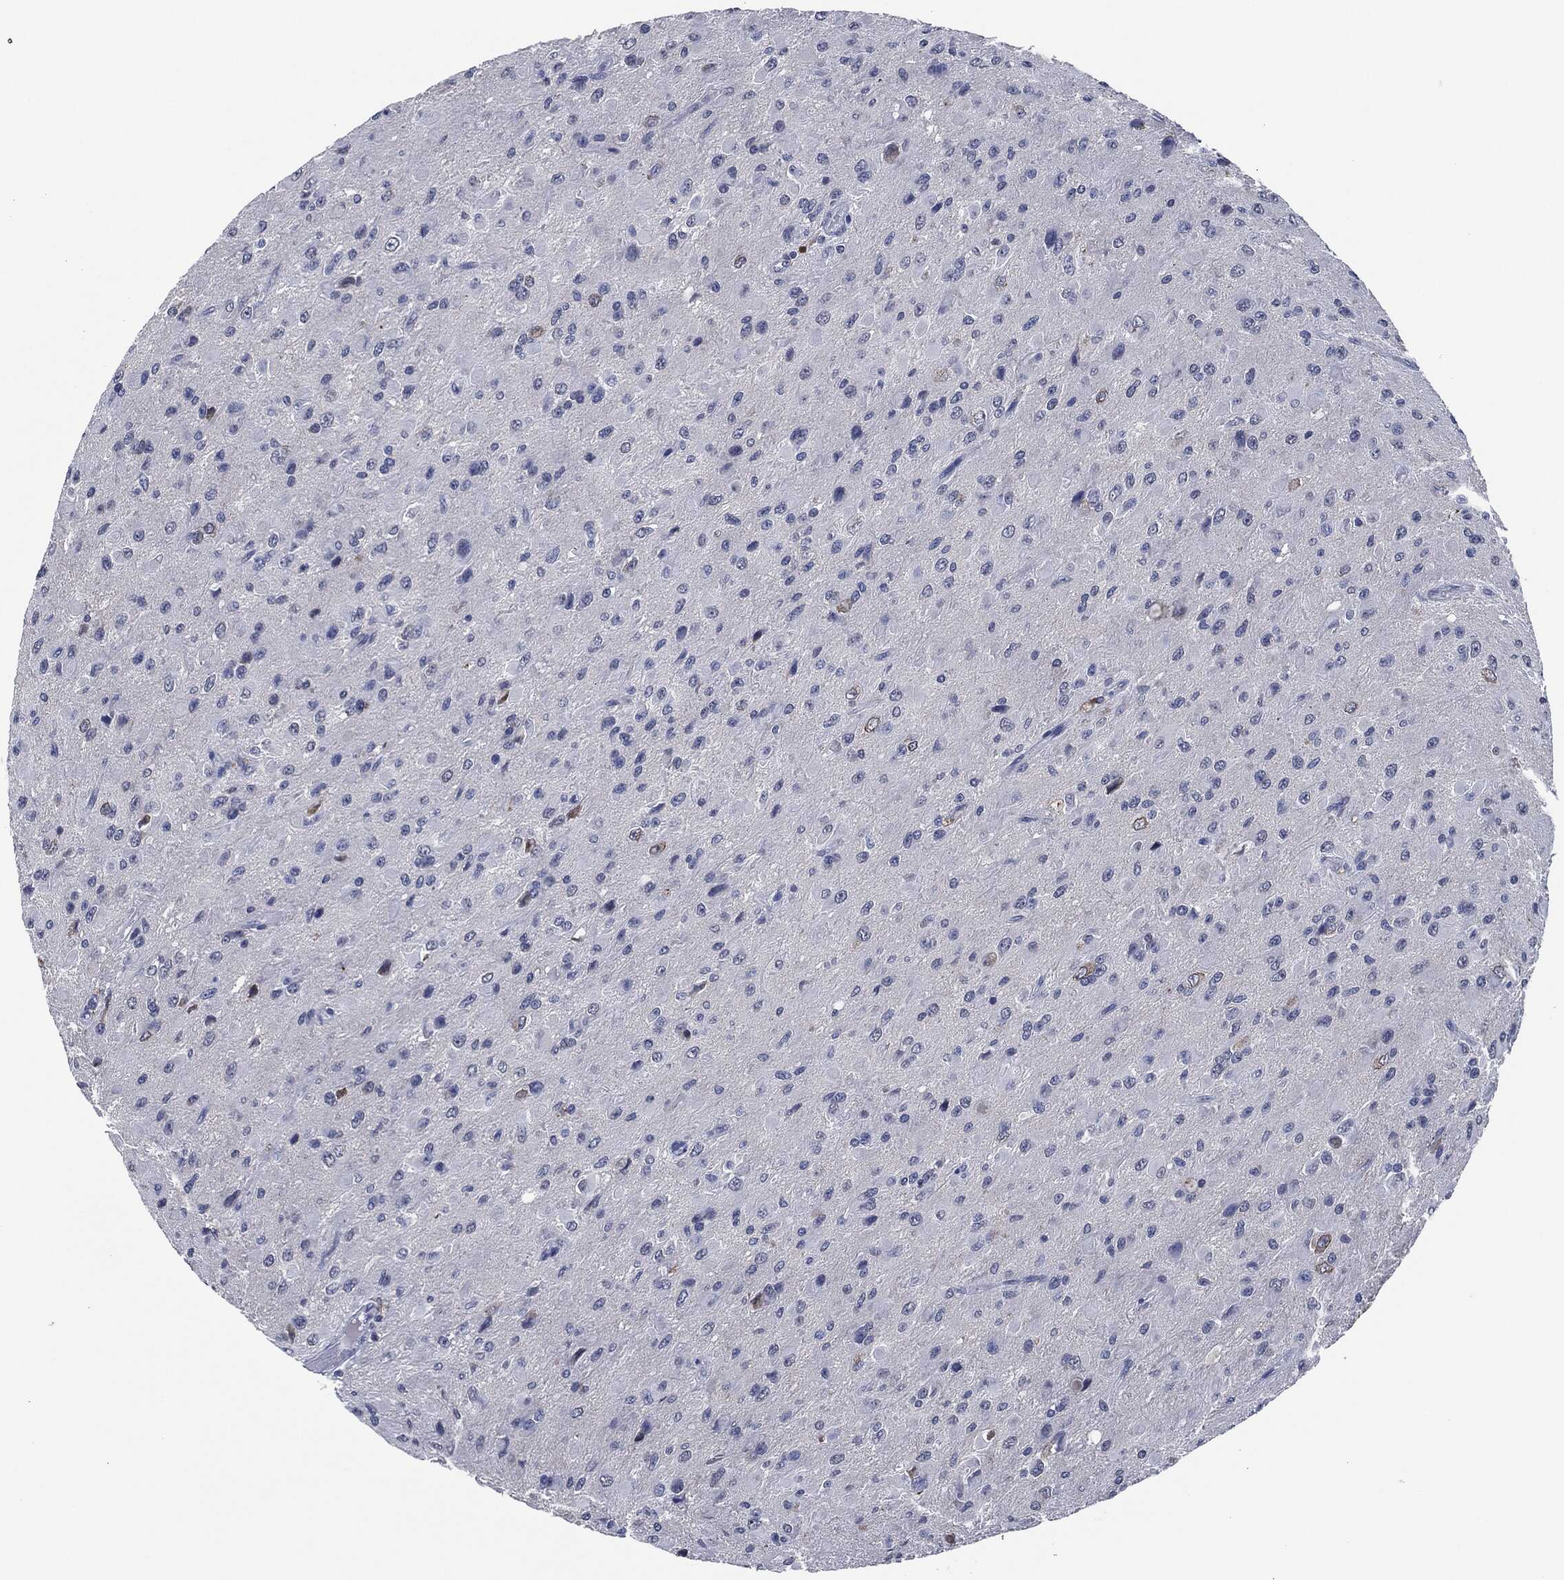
{"staining": {"intensity": "negative", "quantity": "none", "location": "none"}, "tissue": "glioma", "cell_type": "Tumor cells", "image_type": "cancer", "snomed": [{"axis": "morphology", "description": "Glioma, malignant, High grade"}, {"axis": "topography", "description": "Cerebral cortex"}], "caption": "Tumor cells show no significant protein staining in malignant high-grade glioma.", "gene": "IL2RG", "patient": {"sex": "male", "age": 35}}